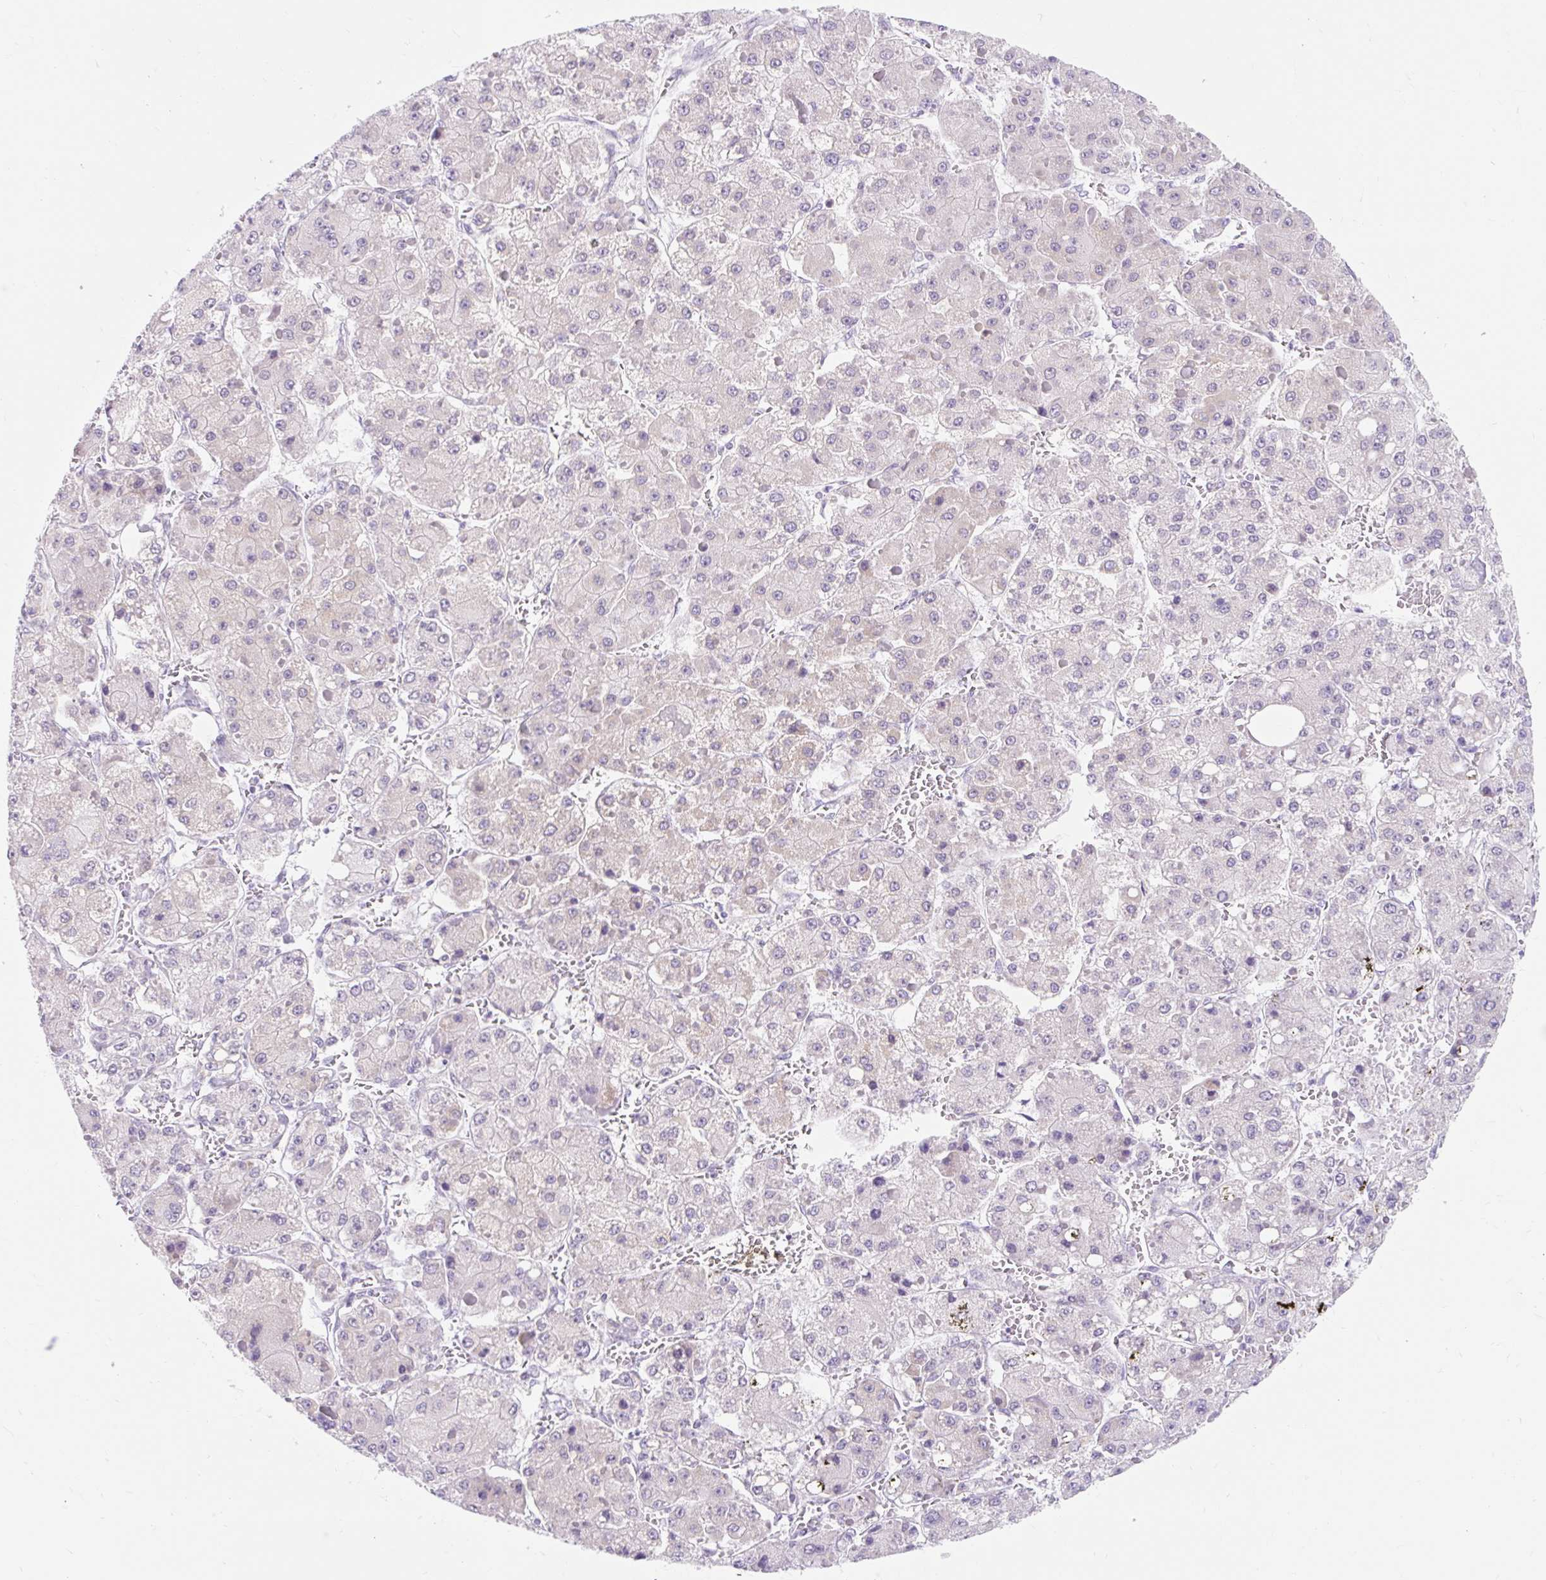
{"staining": {"intensity": "negative", "quantity": "none", "location": "none"}, "tissue": "liver cancer", "cell_type": "Tumor cells", "image_type": "cancer", "snomed": [{"axis": "morphology", "description": "Carcinoma, Hepatocellular, NOS"}, {"axis": "topography", "description": "Liver"}], "caption": "A high-resolution image shows immunohistochemistry staining of liver hepatocellular carcinoma, which shows no significant staining in tumor cells. (DAB immunohistochemistry (IHC) with hematoxylin counter stain).", "gene": "ITPK1", "patient": {"sex": "female", "age": 73}}